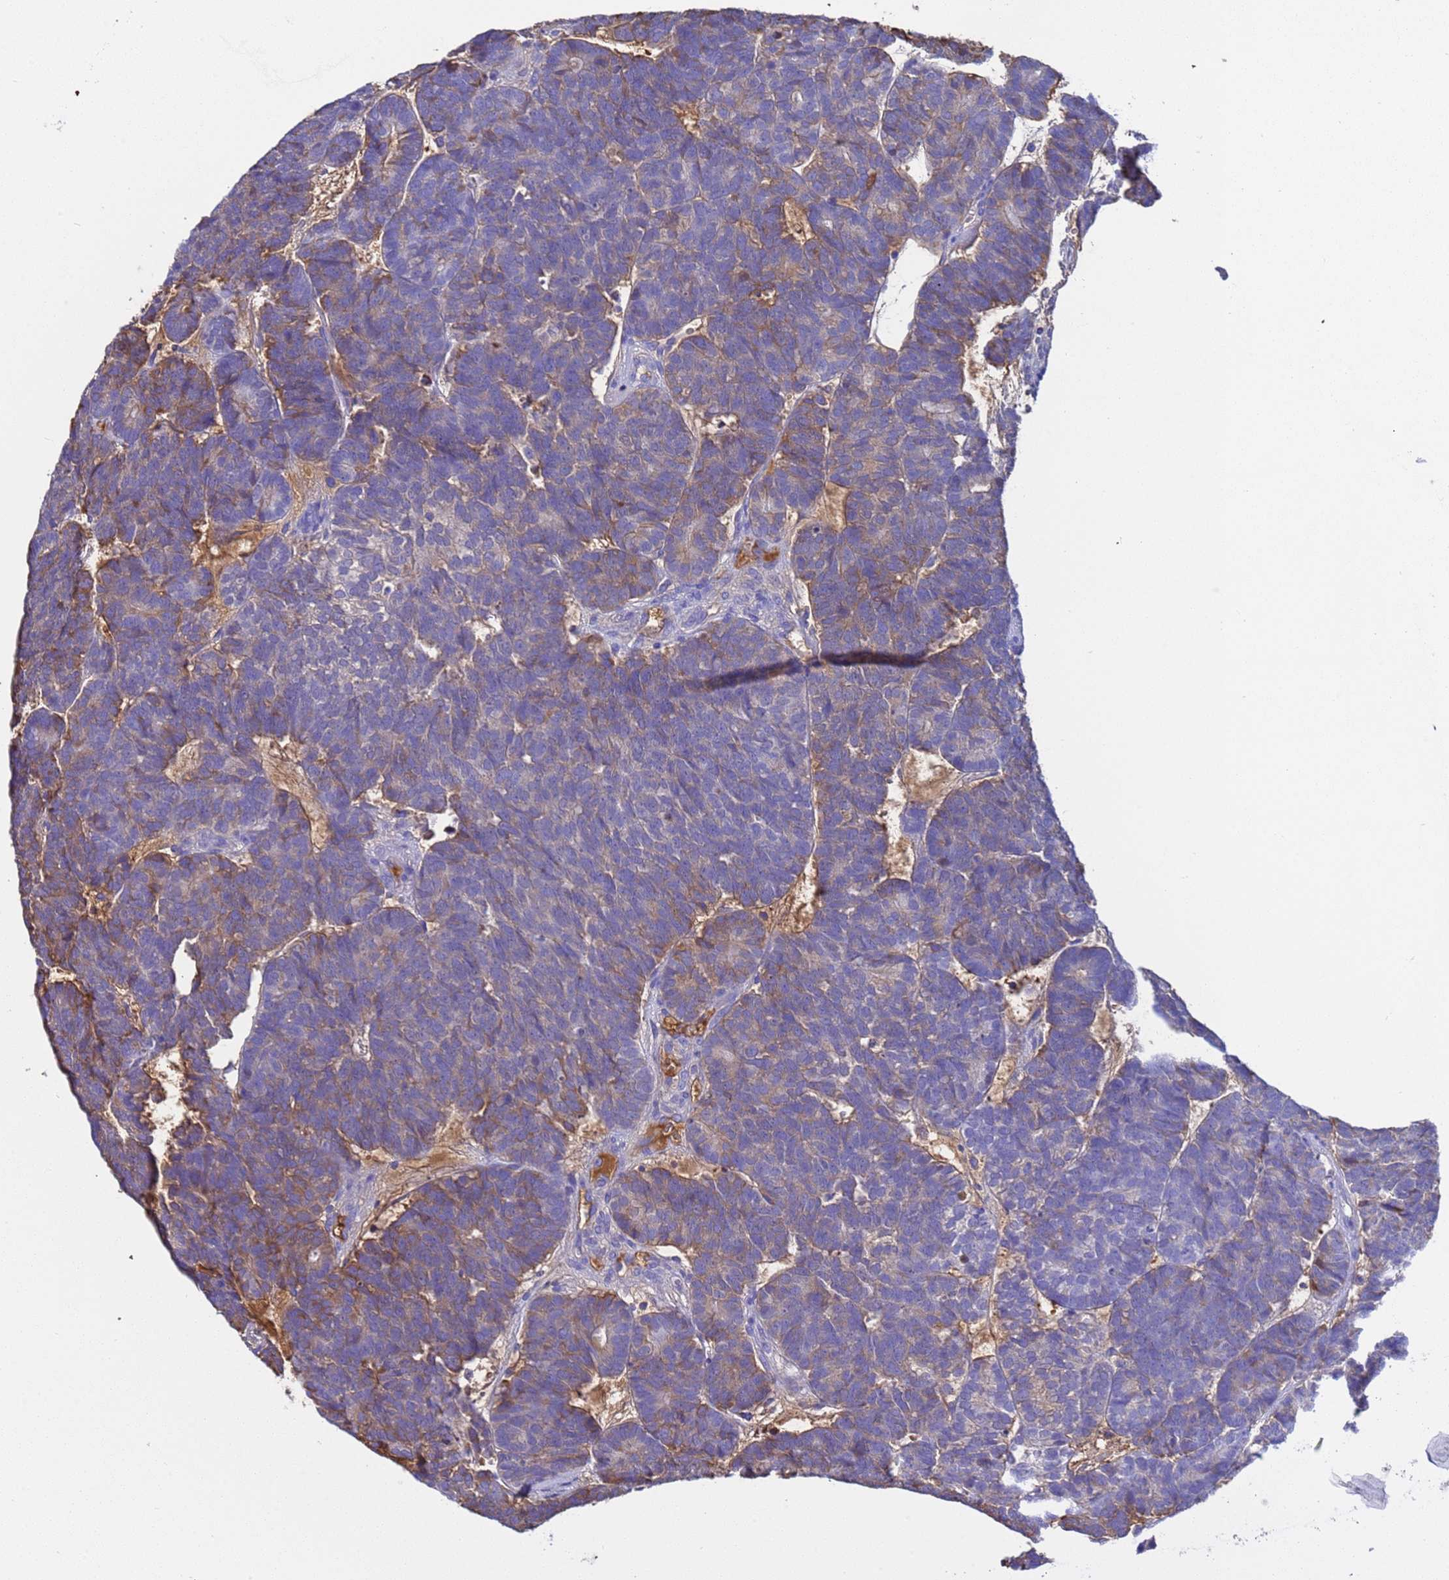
{"staining": {"intensity": "weak", "quantity": "25%-75%", "location": "cytoplasmic/membranous"}, "tissue": "head and neck cancer", "cell_type": "Tumor cells", "image_type": "cancer", "snomed": [{"axis": "morphology", "description": "Adenocarcinoma, NOS"}, {"axis": "topography", "description": "Head-Neck"}], "caption": "Protein expression analysis of human adenocarcinoma (head and neck) reveals weak cytoplasmic/membranous positivity in about 25%-75% of tumor cells. The staining was performed using DAB to visualize the protein expression in brown, while the nuclei were stained in blue with hematoxylin (Magnification: 20x).", "gene": "H1-7", "patient": {"sex": "female", "age": 81}}